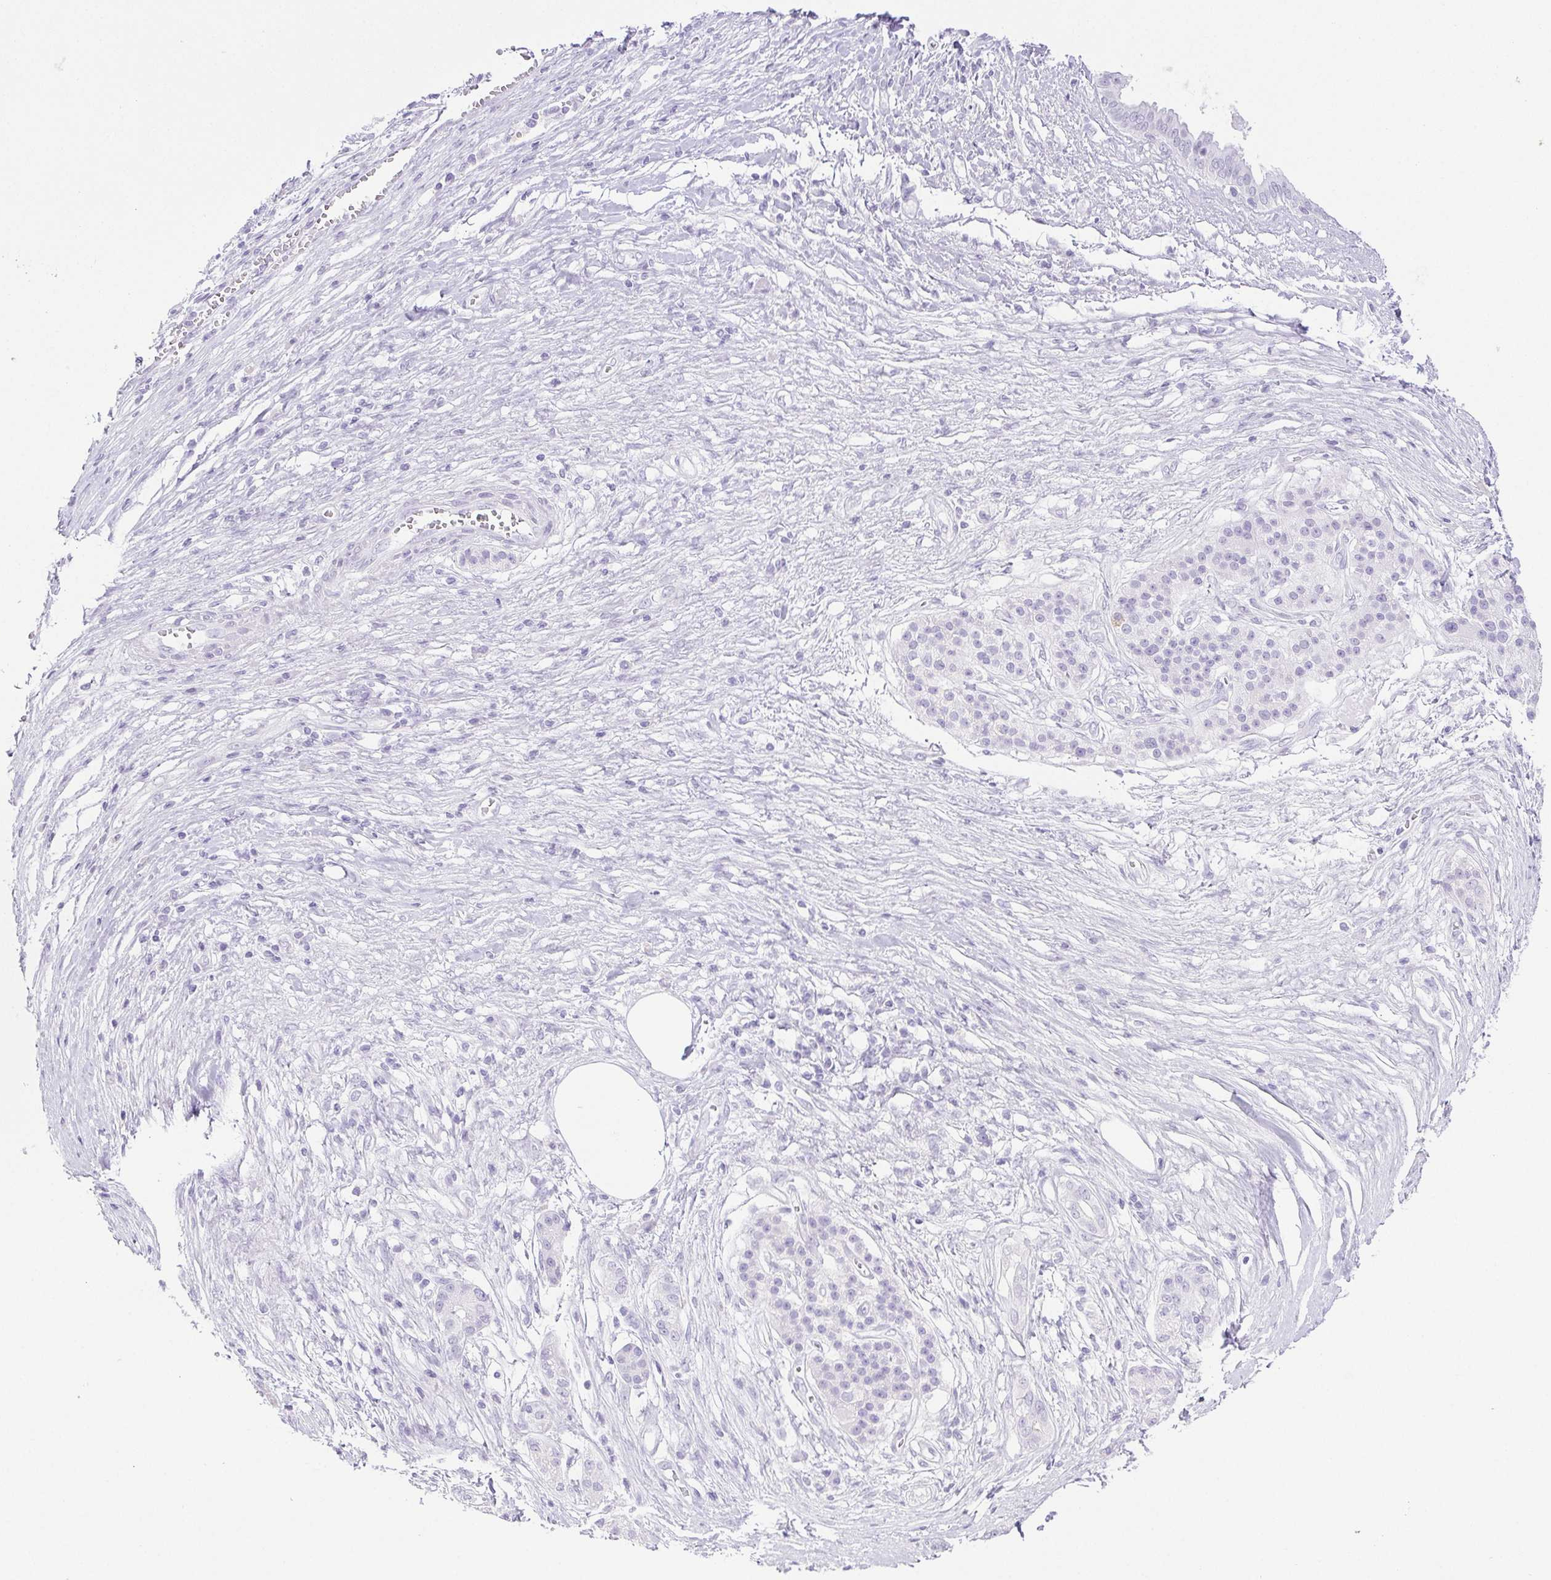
{"staining": {"intensity": "negative", "quantity": "none", "location": "none"}, "tissue": "pancreatic cancer", "cell_type": "Tumor cells", "image_type": "cancer", "snomed": [{"axis": "morphology", "description": "Adenocarcinoma, NOS"}, {"axis": "topography", "description": "Pancreas"}], "caption": "There is no significant positivity in tumor cells of adenocarcinoma (pancreatic).", "gene": "HLA-G", "patient": {"sex": "male", "age": 63}}